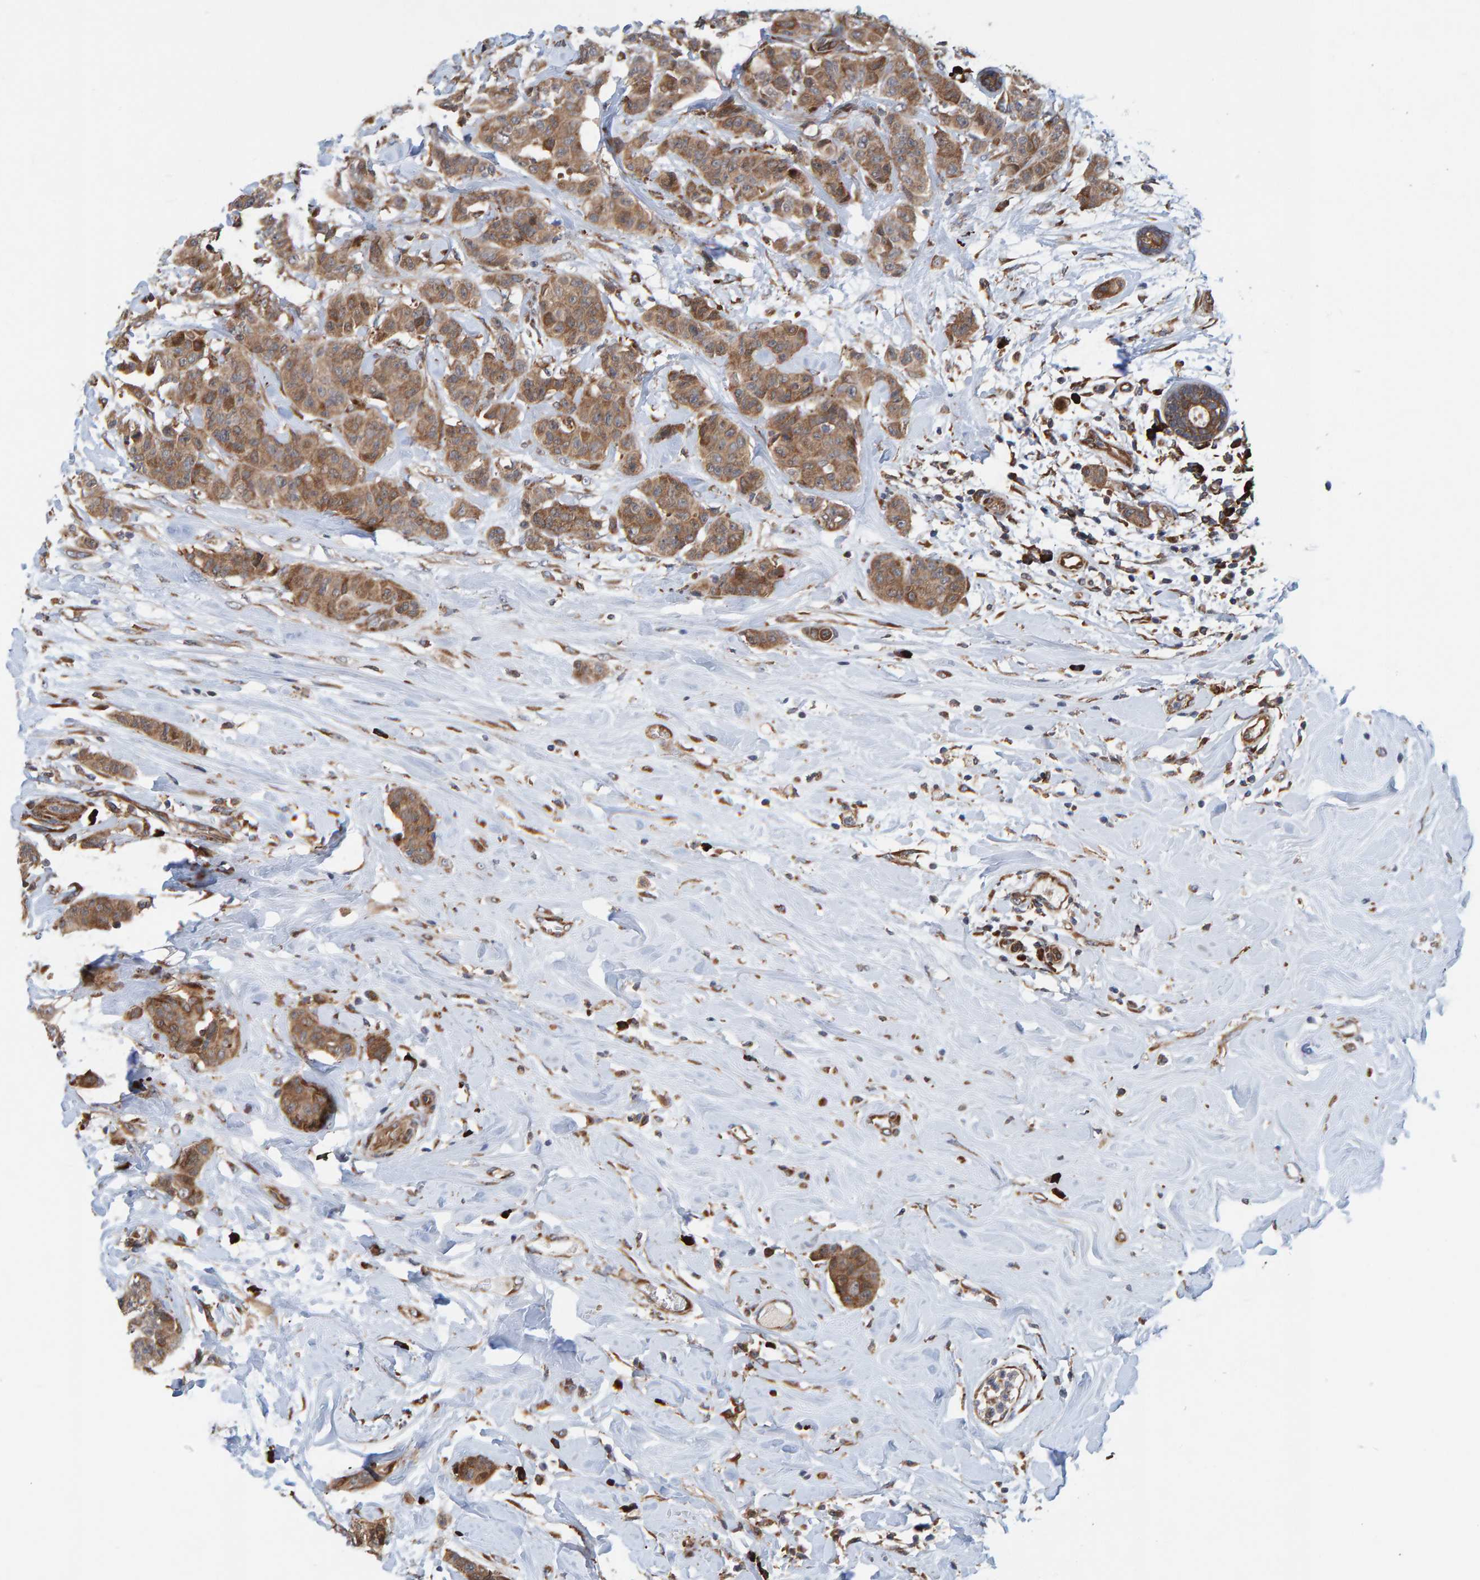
{"staining": {"intensity": "moderate", "quantity": ">75%", "location": "cytoplasmic/membranous"}, "tissue": "breast cancer", "cell_type": "Tumor cells", "image_type": "cancer", "snomed": [{"axis": "morphology", "description": "Normal tissue, NOS"}, {"axis": "morphology", "description": "Duct carcinoma"}, {"axis": "topography", "description": "Breast"}], "caption": "Human breast cancer stained with a protein marker reveals moderate staining in tumor cells.", "gene": "KIAA0753", "patient": {"sex": "female", "age": 40}}